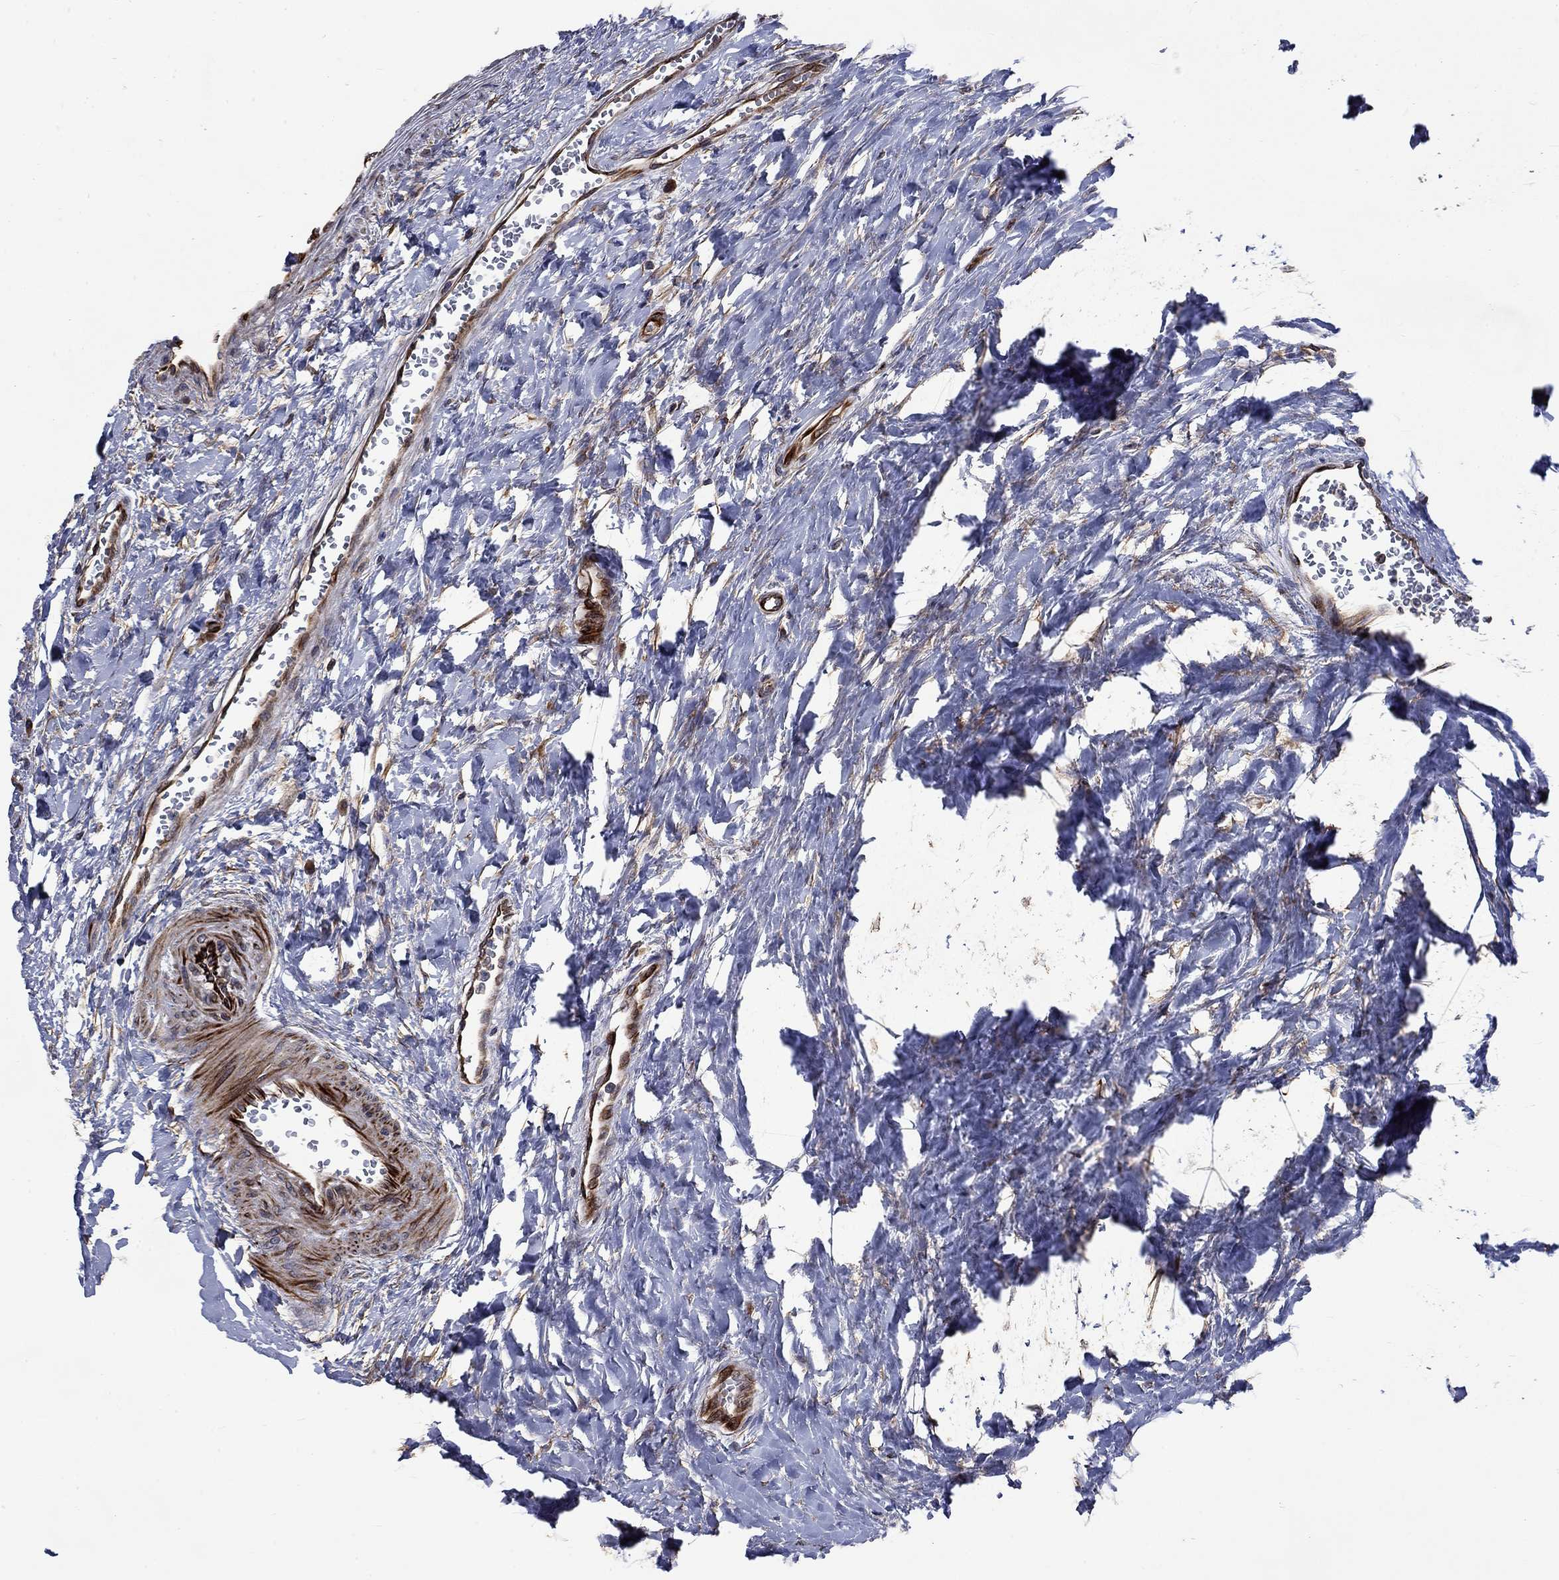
{"staining": {"intensity": "moderate", "quantity": "<25%", "location": "cytoplasmic/membranous"}, "tissue": "thyroid cancer", "cell_type": "Tumor cells", "image_type": "cancer", "snomed": [{"axis": "morphology", "description": "Follicular adenoma carcinoma, NOS"}, {"axis": "topography", "description": "Thyroid gland"}], "caption": "Moderate cytoplasmic/membranous staining is seen in about <25% of tumor cells in thyroid follicular adenoma carcinoma.", "gene": "NDUFC1", "patient": {"sex": "male", "age": 75}}